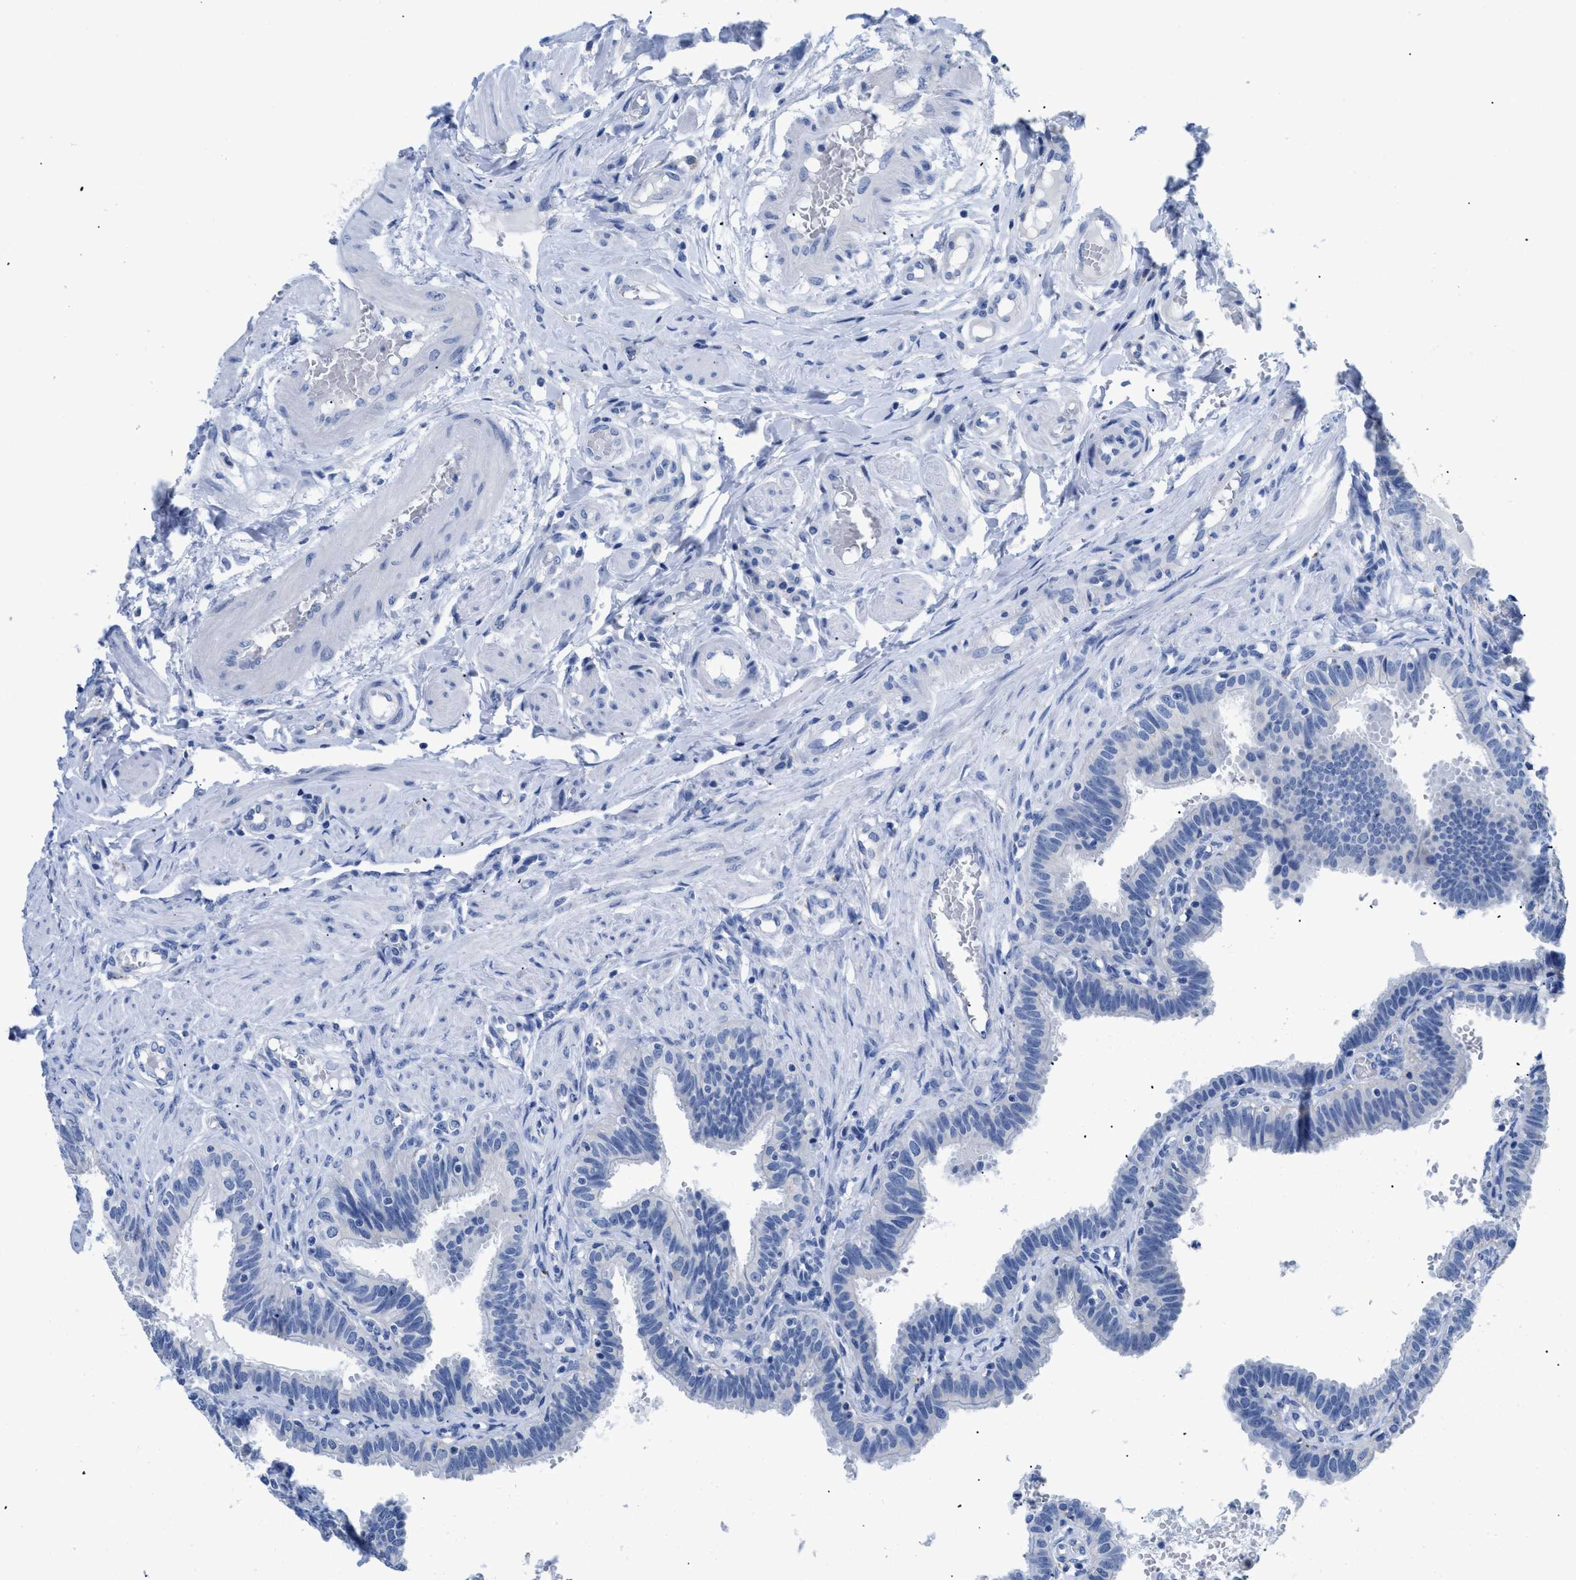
{"staining": {"intensity": "negative", "quantity": "none", "location": "none"}, "tissue": "fallopian tube", "cell_type": "Glandular cells", "image_type": "normal", "snomed": [{"axis": "morphology", "description": "Normal tissue, NOS"}, {"axis": "topography", "description": "Fallopian tube"}, {"axis": "topography", "description": "Placenta"}], "caption": "The micrograph shows no staining of glandular cells in benign fallopian tube. (Stains: DAB (3,3'-diaminobenzidine) immunohistochemistry with hematoxylin counter stain, Microscopy: brightfield microscopy at high magnification).", "gene": "APOBEC2", "patient": {"sex": "female", "age": 34}}